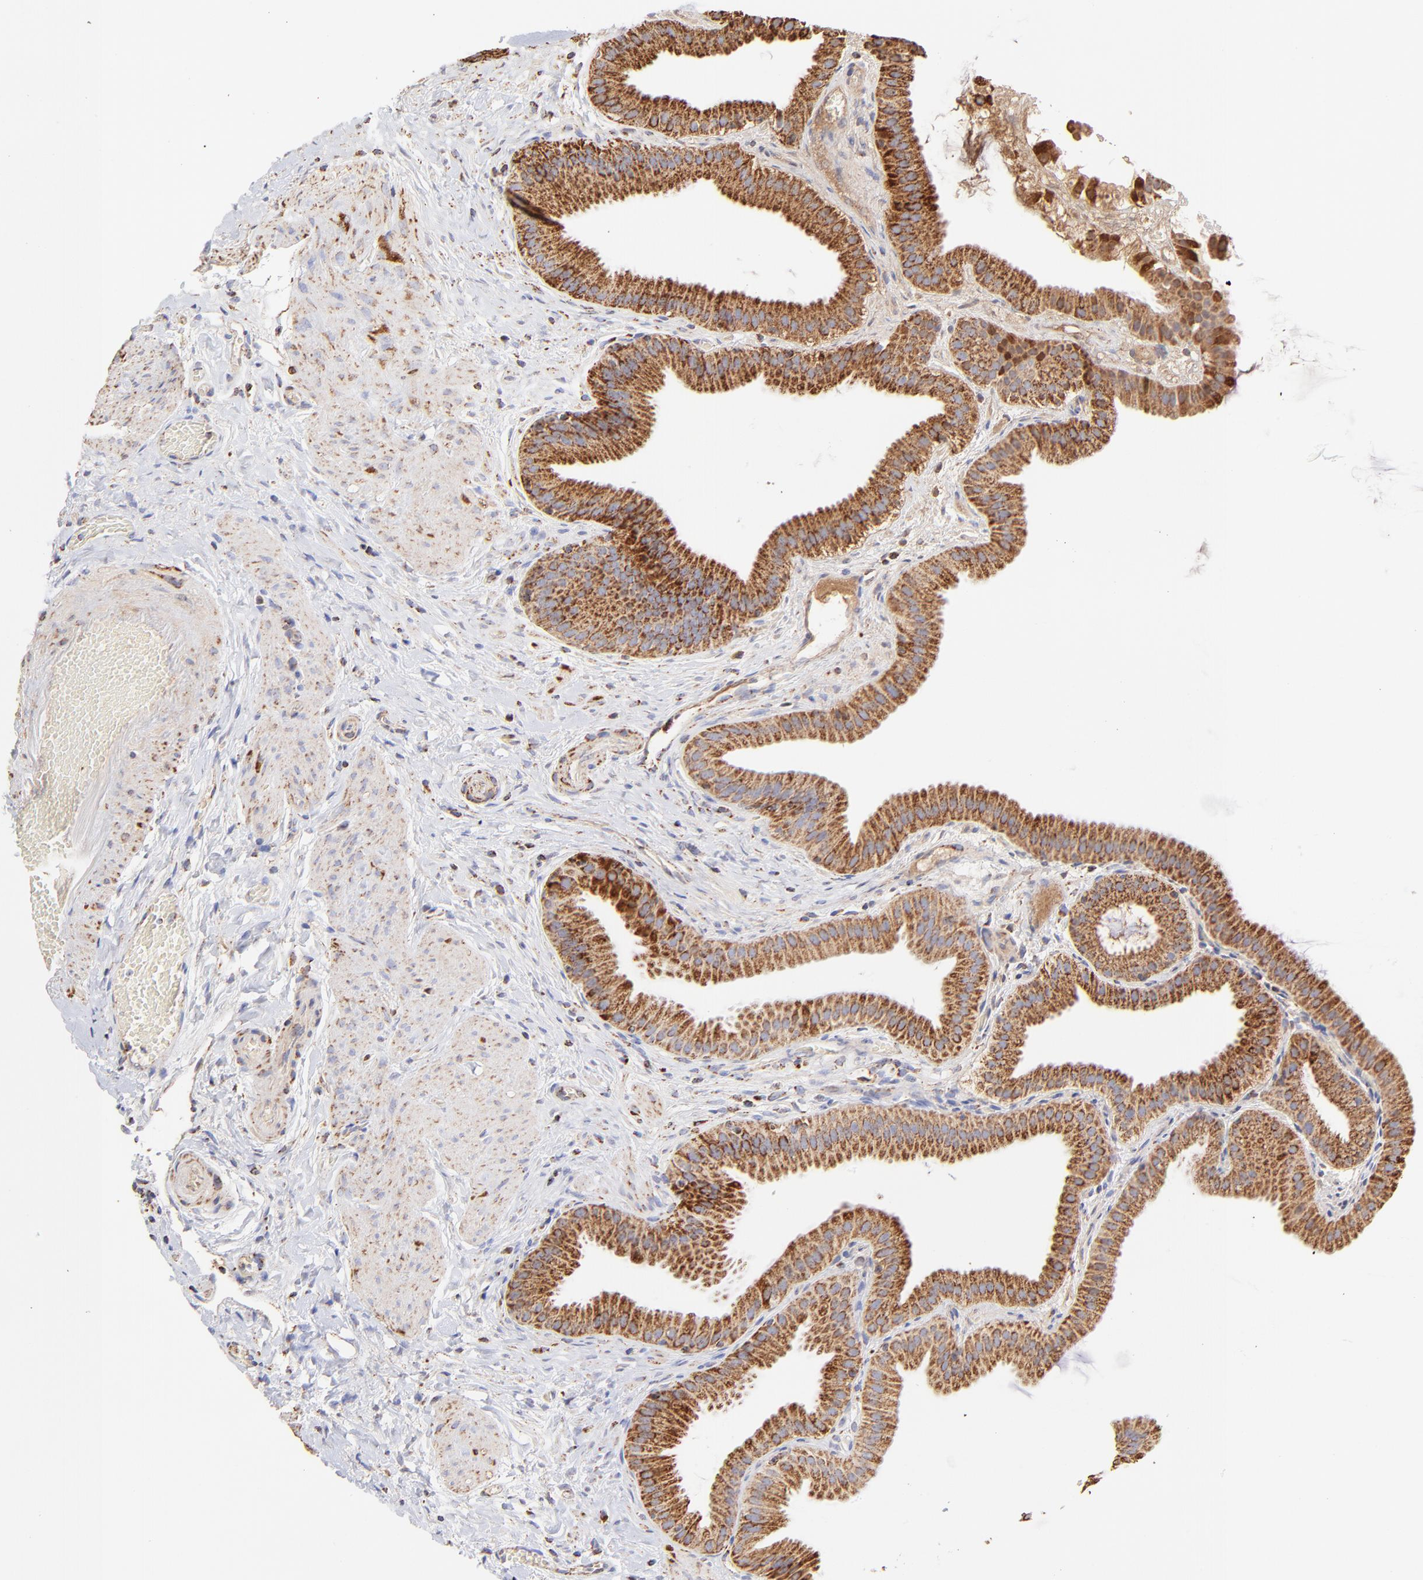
{"staining": {"intensity": "strong", "quantity": ">75%", "location": "cytoplasmic/membranous"}, "tissue": "gallbladder", "cell_type": "Glandular cells", "image_type": "normal", "snomed": [{"axis": "morphology", "description": "Normal tissue, NOS"}, {"axis": "topography", "description": "Gallbladder"}], "caption": "Immunohistochemical staining of benign human gallbladder exhibits strong cytoplasmic/membranous protein positivity in about >75% of glandular cells.", "gene": "ECH1", "patient": {"sex": "female", "age": 63}}